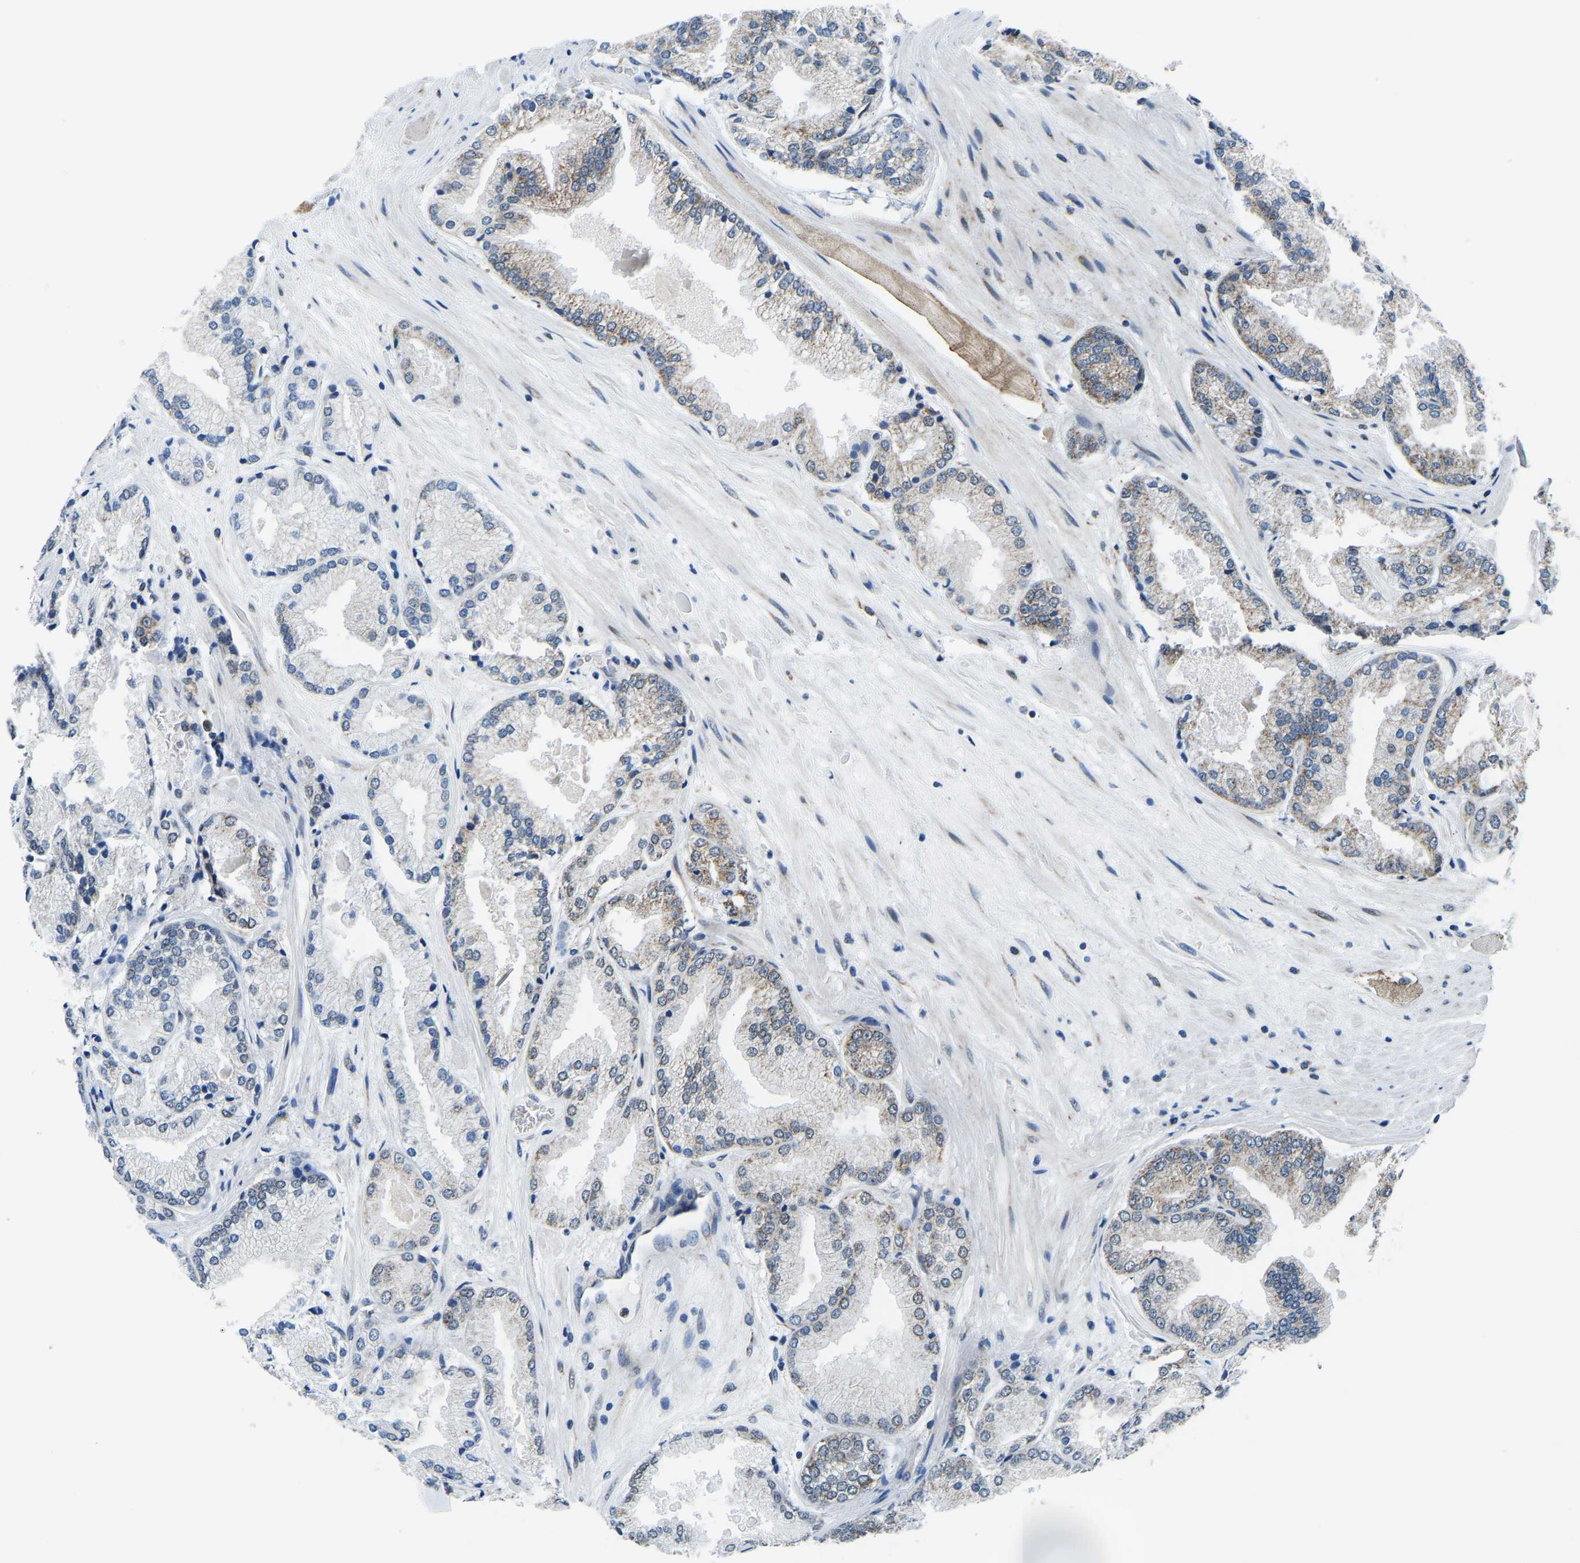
{"staining": {"intensity": "weak", "quantity": "25%-75%", "location": "cytoplasmic/membranous"}, "tissue": "prostate cancer", "cell_type": "Tumor cells", "image_type": "cancer", "snomed": [{"axis": "morphology", "description": "Adenocarcinoma, High grade"}, {"axis": "topography", "description": "Prostate"}], "caption": "Immunohistochemistry (IHC) of prostate cancer (high-grade adenocarcinoma) shows low levels of weak cytoplasmic/membranous staining in approximately 25%-75% of tumor cells. (Stains: DAB (3,3'-diaminobenzidine) in brown, nuclei in blue, Microscopy: brightfield microscopy at high magnification).", "gene": "BNIP3L", "patient": {"sex": "male", "age": 59}}